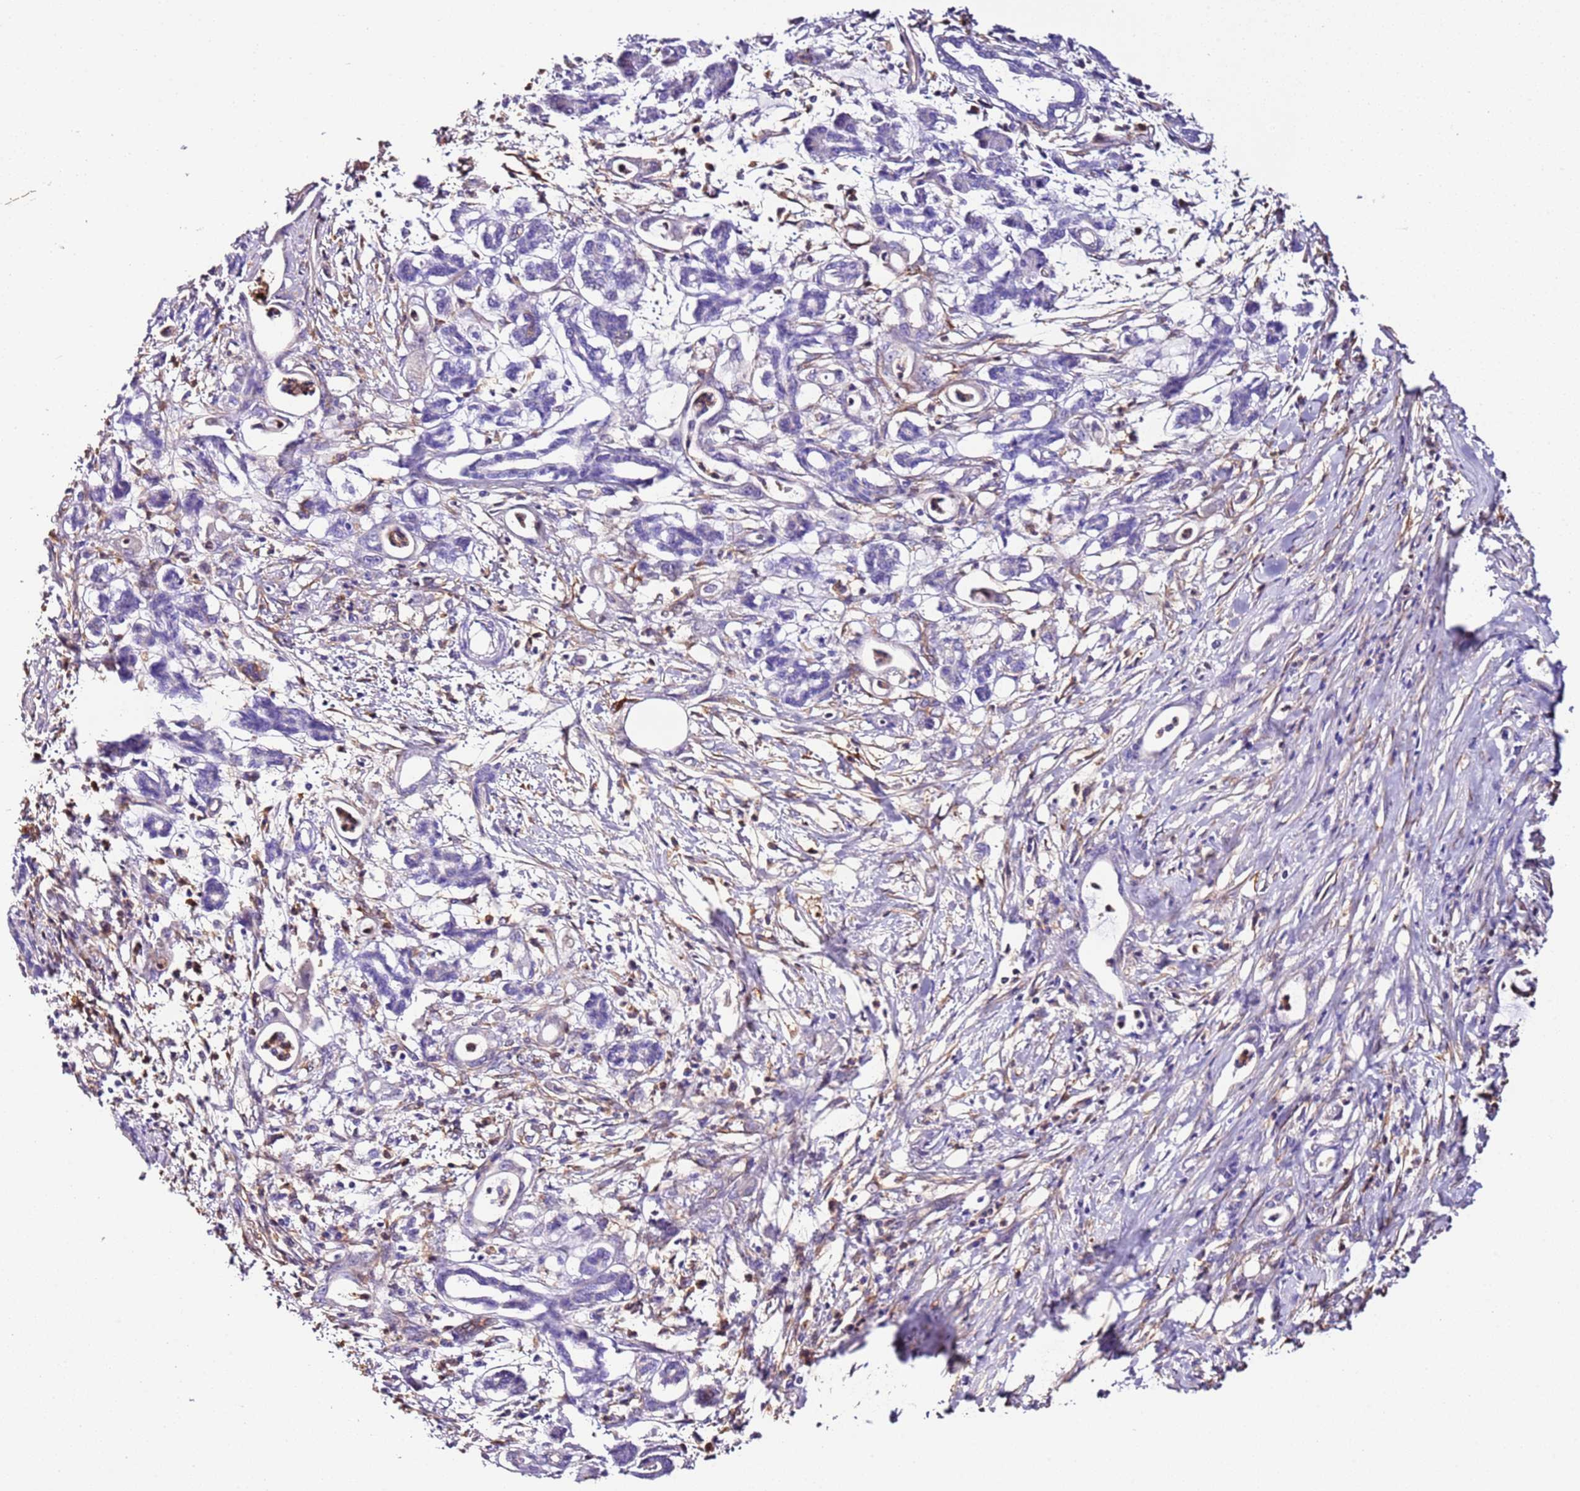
{"staining": {"intensity": "negative", "quantity": "none", "location": "none"}, "tissue": "pancreatic cancer", "cell_type": "Tumor cells", "image_type": "cancer", "snomed": [{"axis": "morphology", "description": "Adenocarcinoma, NOS"}, {"axis": "topography", "description": "Pancreas"}], "caption": "This is a micrograph of immunohistochemistry (IHC) staining of pancreatic cancer, which shows no expression in tumor cells.", "gene": "FAM174C", "patient": {"sex": "female", "age": 55}}